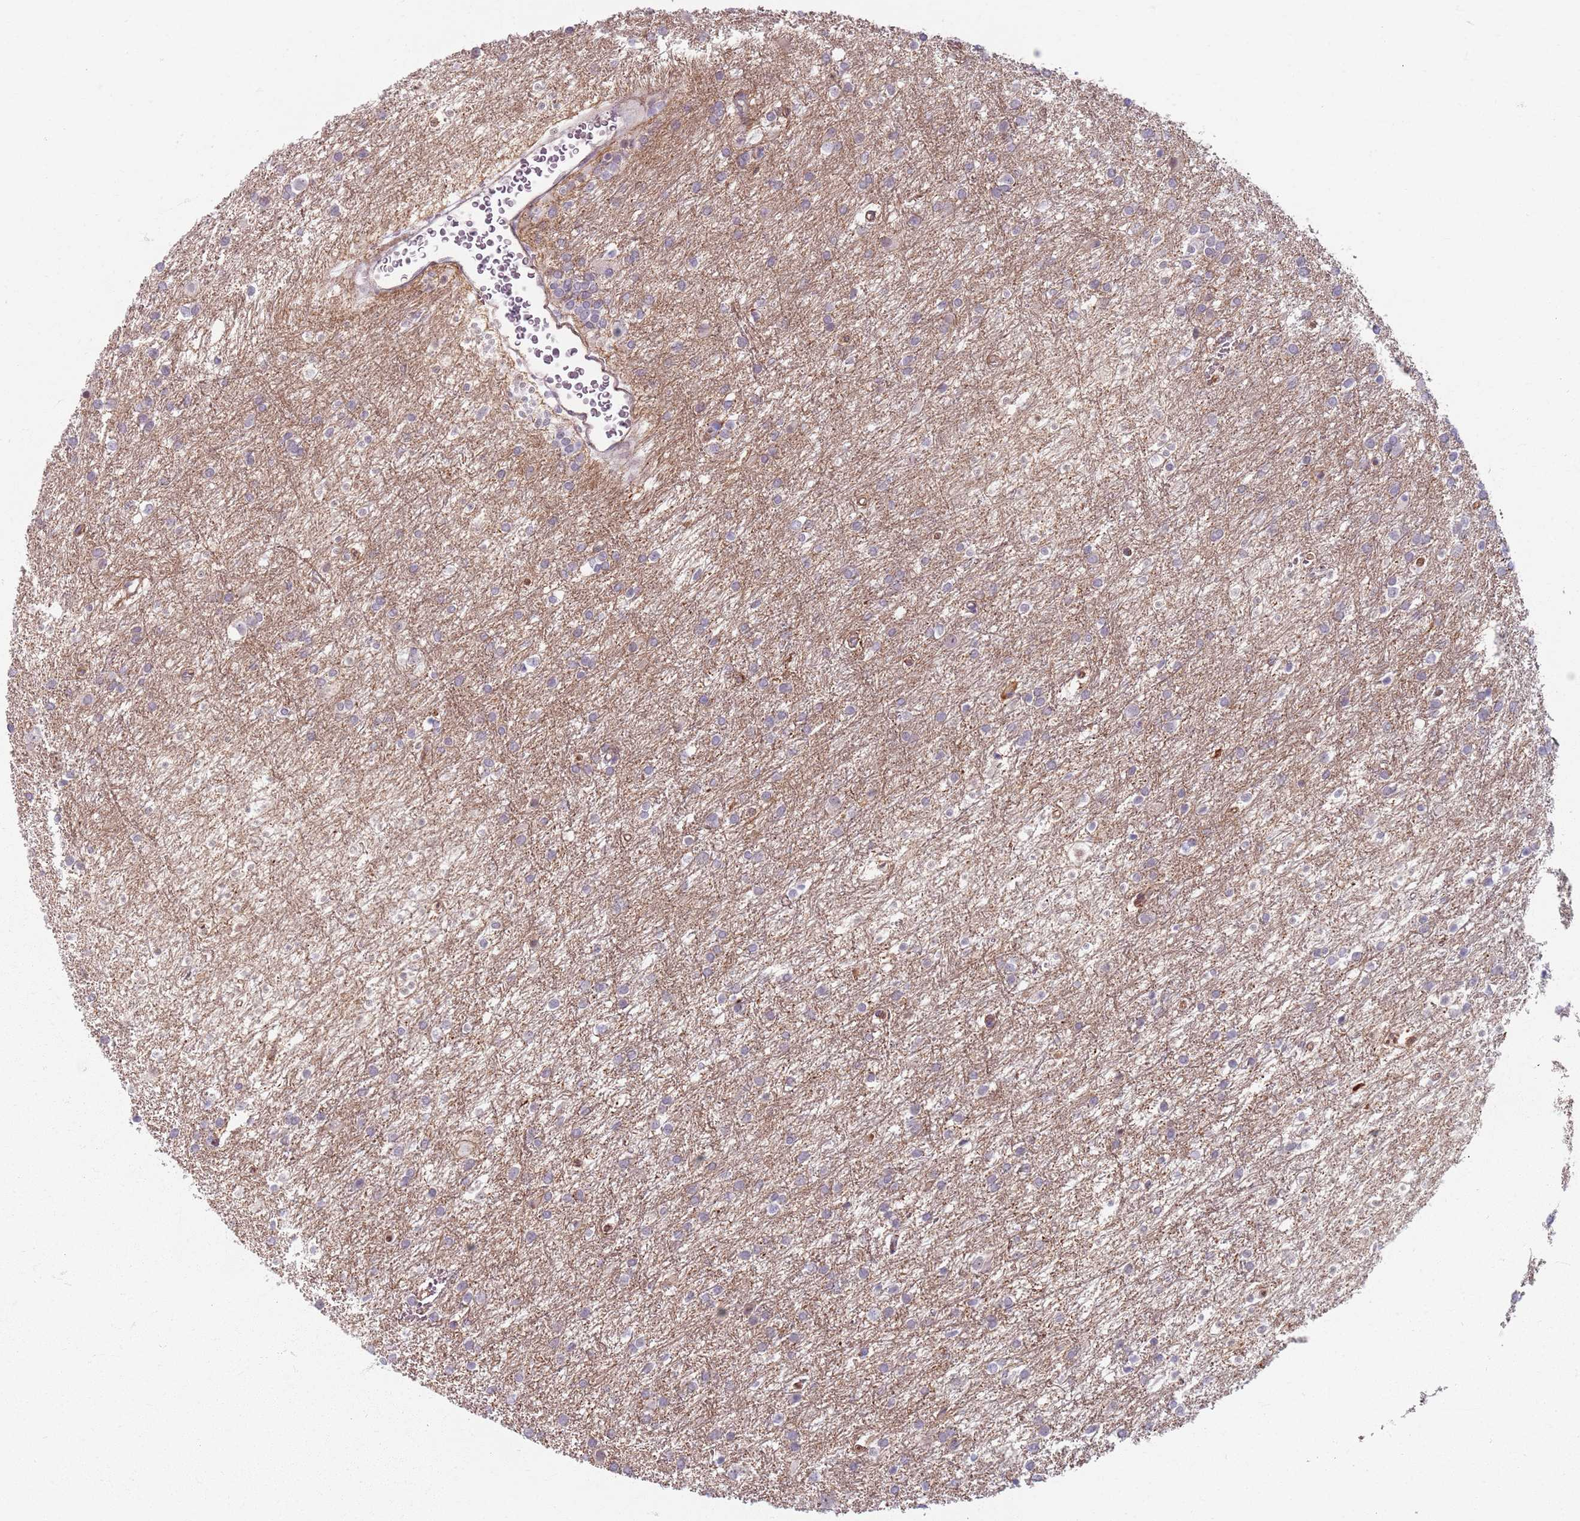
{"staining": {"intensity": "negative", "quantity": "none", "location": "none"}, "tissue": "glioma", "cell_type": "Tumor cells", "image_type": "cancer", "snomed": [{"axis": "morphology", "description": "Glioma, malignant, High grade"}, {"axis": "topography", "description": "Brain"}], "caption": "There is no significant positivity in tumor cells of glioma. Nuclei are stained in blue.", "gene": "KCNA5", "patient": {"sex": "female", "age": 50}}